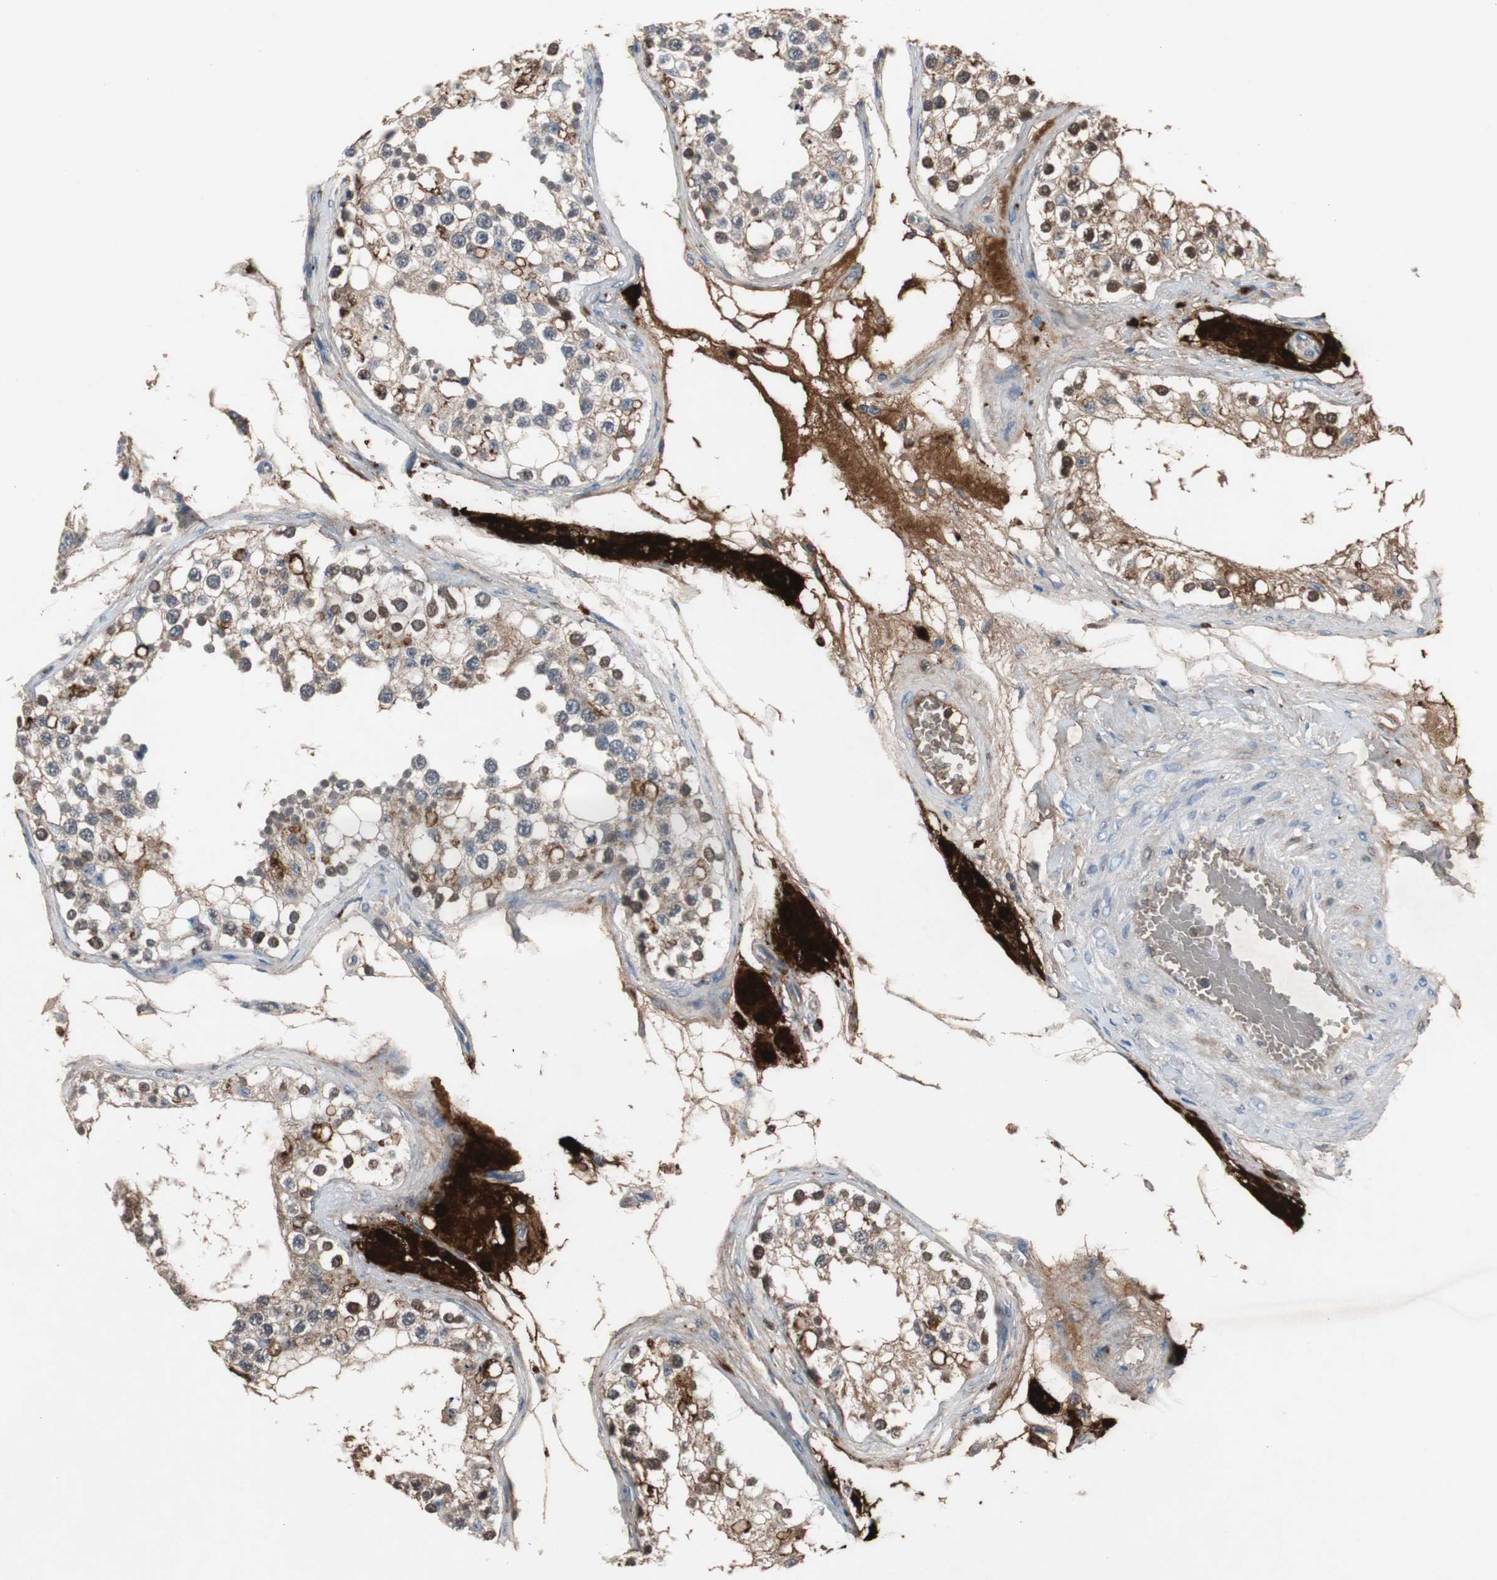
{"staining": {"intensity": "weak", "quantity": "<25%", "location": "cytoplasmic/membranous"}, "tissue": "testis", "cell_type": "Cells in seminiferous ducts", "image_type": "normal", "snomed": [{"axis": "morphology", "description": "Normal tissue, NOS"}, {"axis": "topography", "description": "Testis"}], "caption": "DAB immunohistochemical staining of benign human testis displays no significant expression in cells in seminiferous ducts. (DAB (3,3'-diaminobenzidine) immunohistochemistry visualized using brightfield microscopy, high magnification).", "gene": "CALB2", "patient": {"sex": "male", "age": 68}}